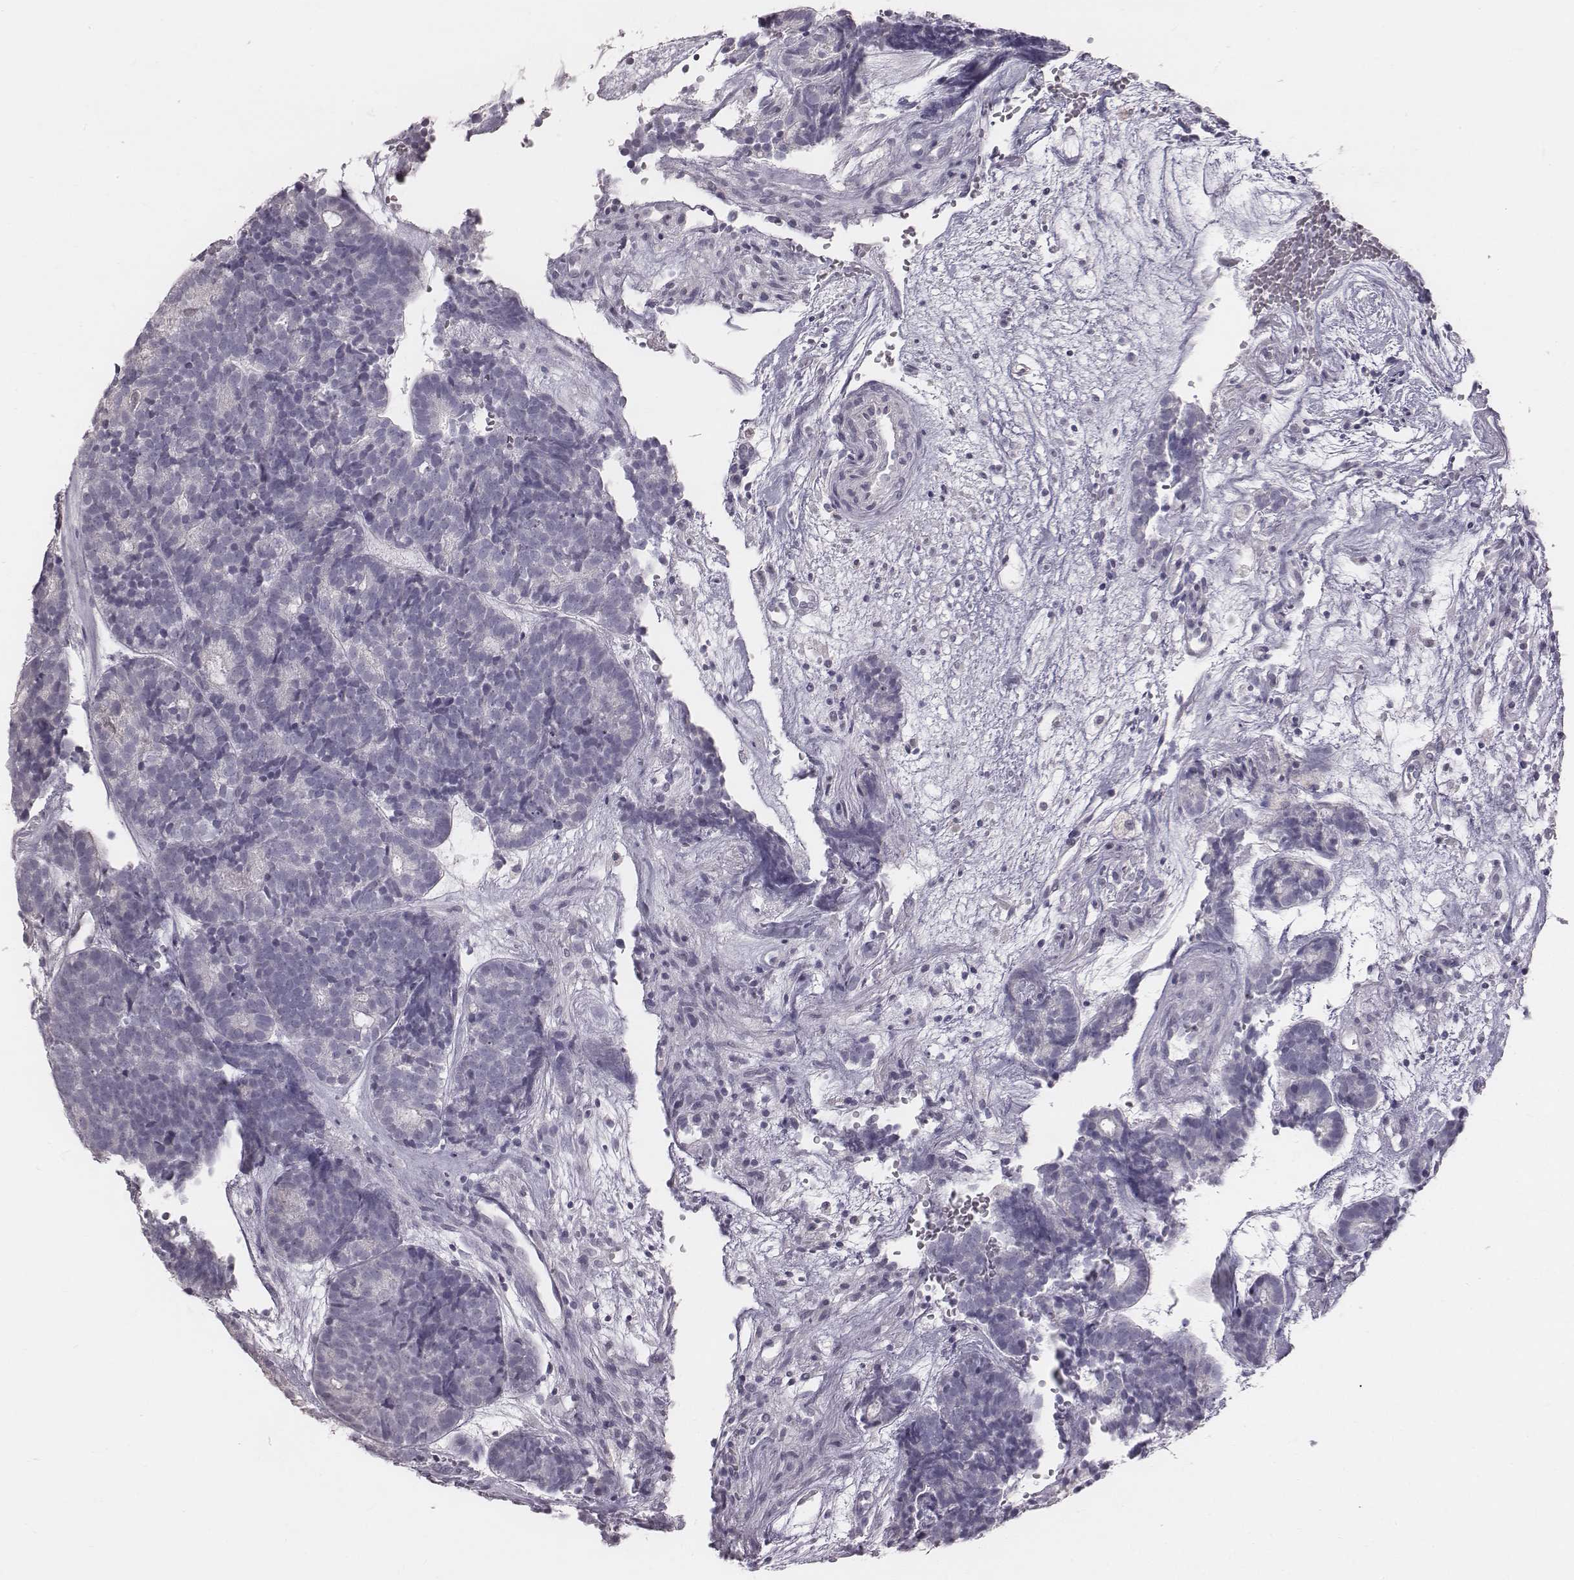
{"staining": {"intensity": "negative", "quantity": "none", "location": "none"}, "tissue": "head and neck cancer", "cell_type": "Tumor cells", "image_type": "cancer", "snomed": [{"axis": "morphology", "description": "Adenocarcinoma, NOS"}, {"axis": "topography", "description": "Head-Neck"}], "caption": "Immunohistochemistry image of neoplastic tissue: adenocarcinoma (head and neck) stained with DAB (3,3'-diaminobenzidine) displays no significant protein positivity in tumor cells.", "gene": "C6orf58", "patient": {"sex": "female", "age": 81}}